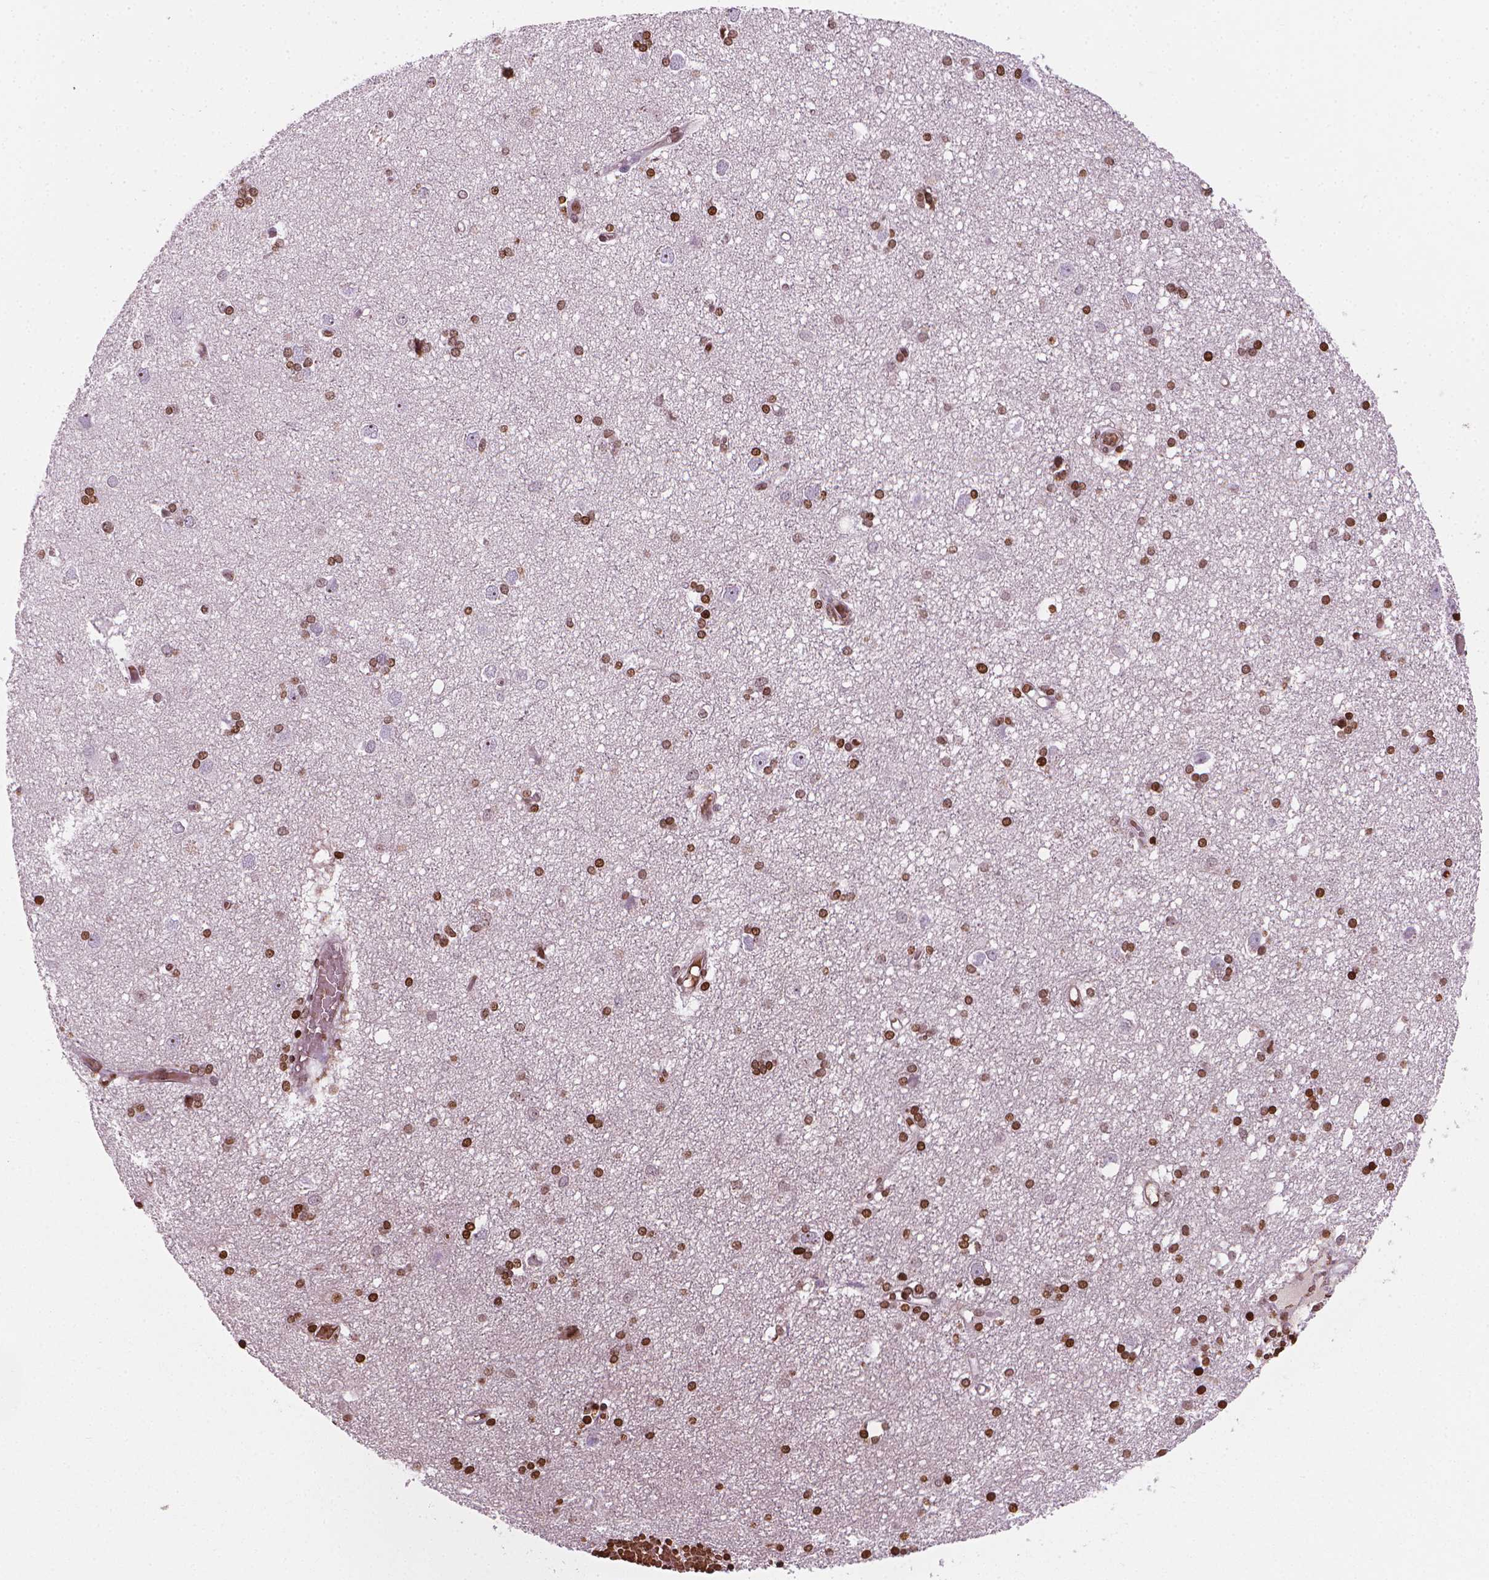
{"staining": {"intensity": "moderate", "quantity": "25%-75%", "location": "nuclear"}, "tissue": "cerebral cortex", "cell_type": "Endothelial cells", "image_type": "normal", "snomed": [{"axis": "morphology", "description": "Normal tissue, NOS"}, {"axis": "morphology", "description": "Glioma, malignant, High grade"}, {"axis": "topography", "description": "Cerebral cortex"}], "caption": "Endothelial cells exhibit moderate nuclear staining in about 25%-75% of cells in unremarkable cerebral cortex. (DAB IHC with brightfield microscopy, high magnification).", "gene": "PIP4K2A", "patient": {"sex": "male", "age": 71}}